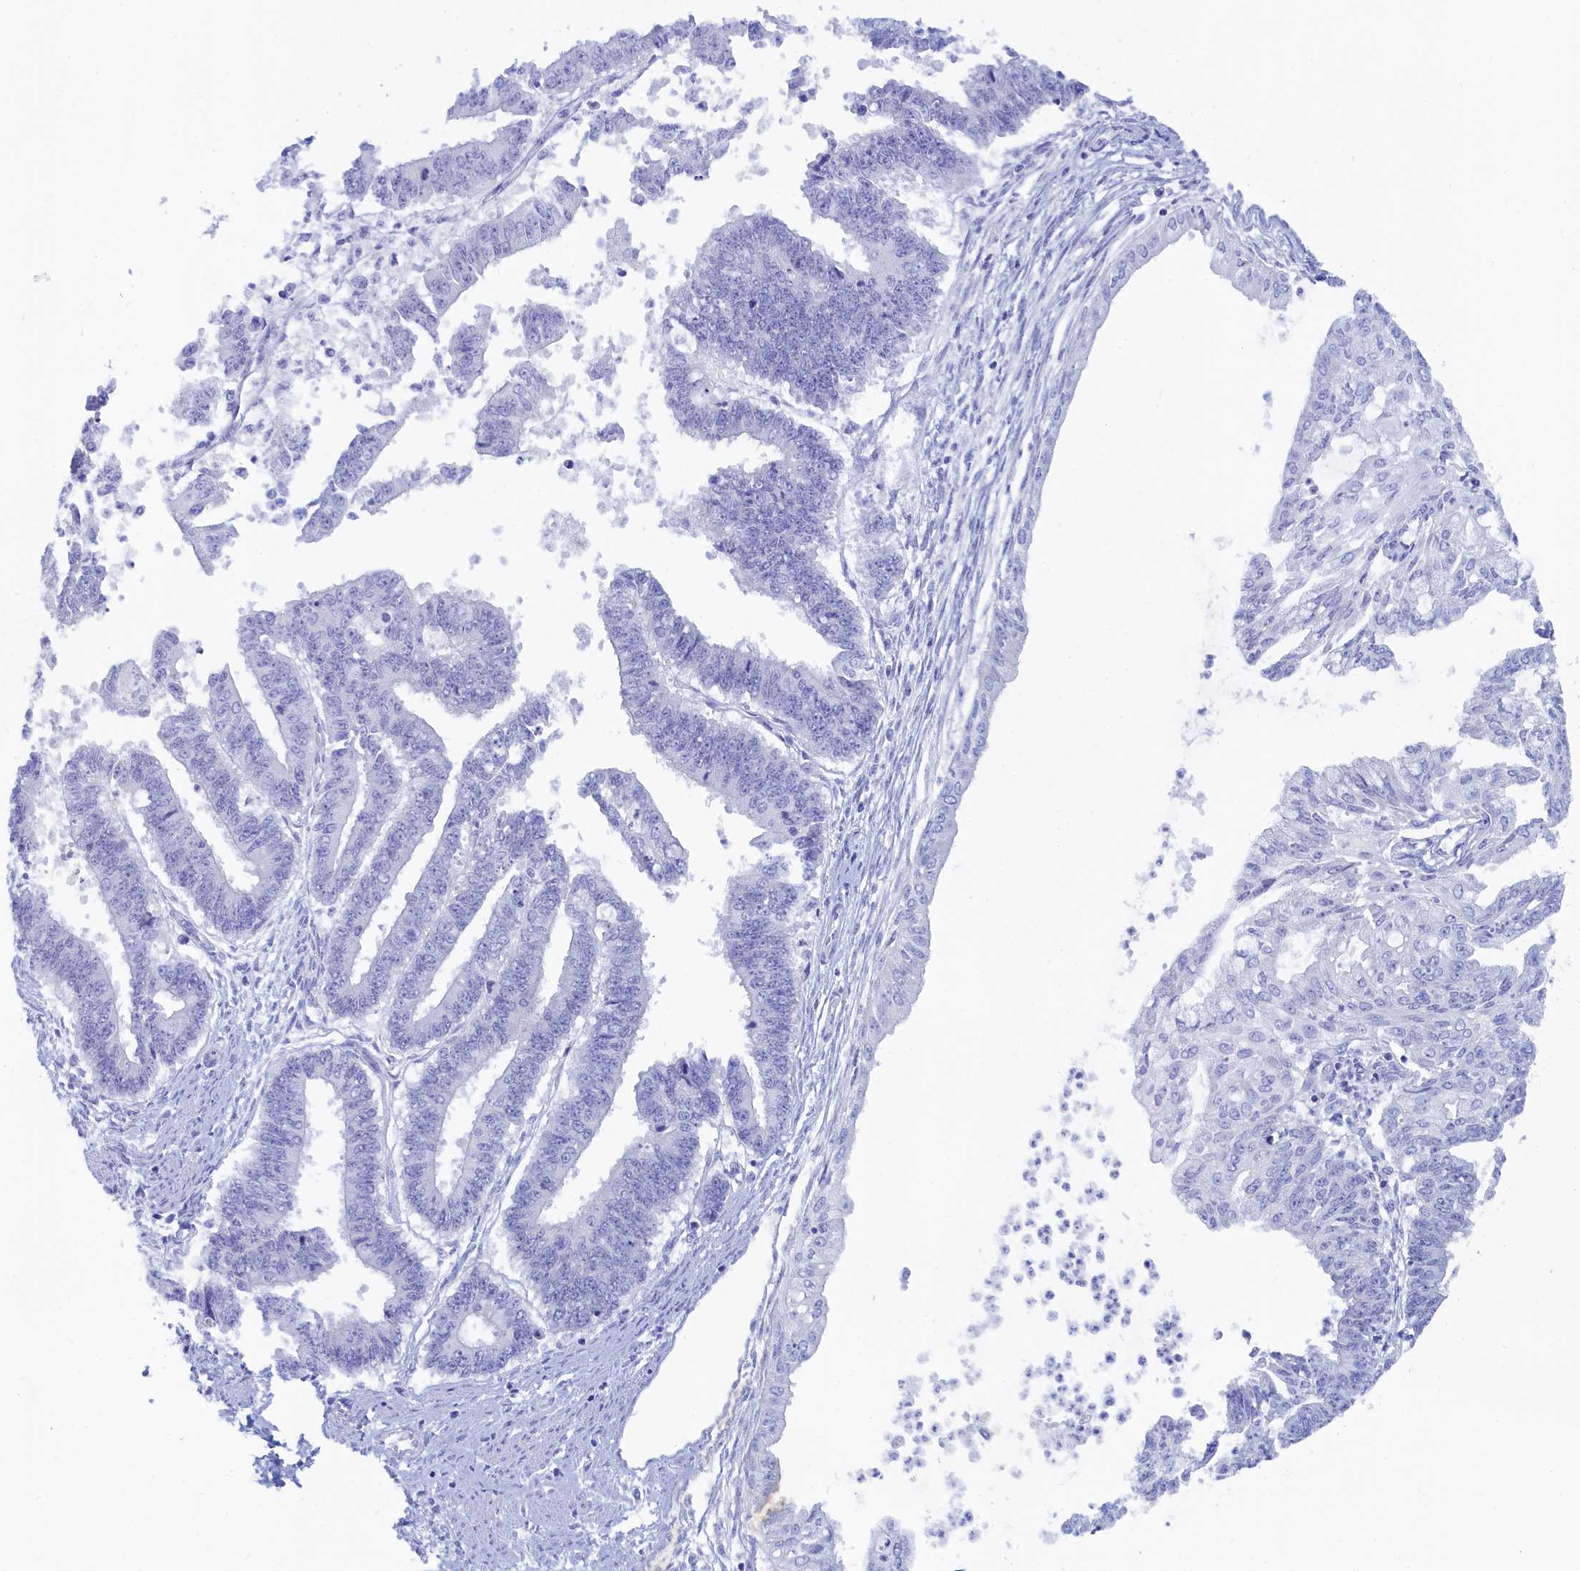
{"staining": {"intensity": "negative", "quantity": "none", "location": "none"}, "tissue": "endometrial cancer", "cell_type": "Tumor cells", "image_type": "cancer", "snomed": [{"axis": "morphology", "description": "Adenocarcinoma, NOS"}, {"axis": "topography", "description": "Endometrium"}], "caption": "This is an IHC image of human endometrial adenocarcinoma. There is no expression in tumor cells.", "gene": "TRIM10", "patient": {"sex": "female", "age": 73}}